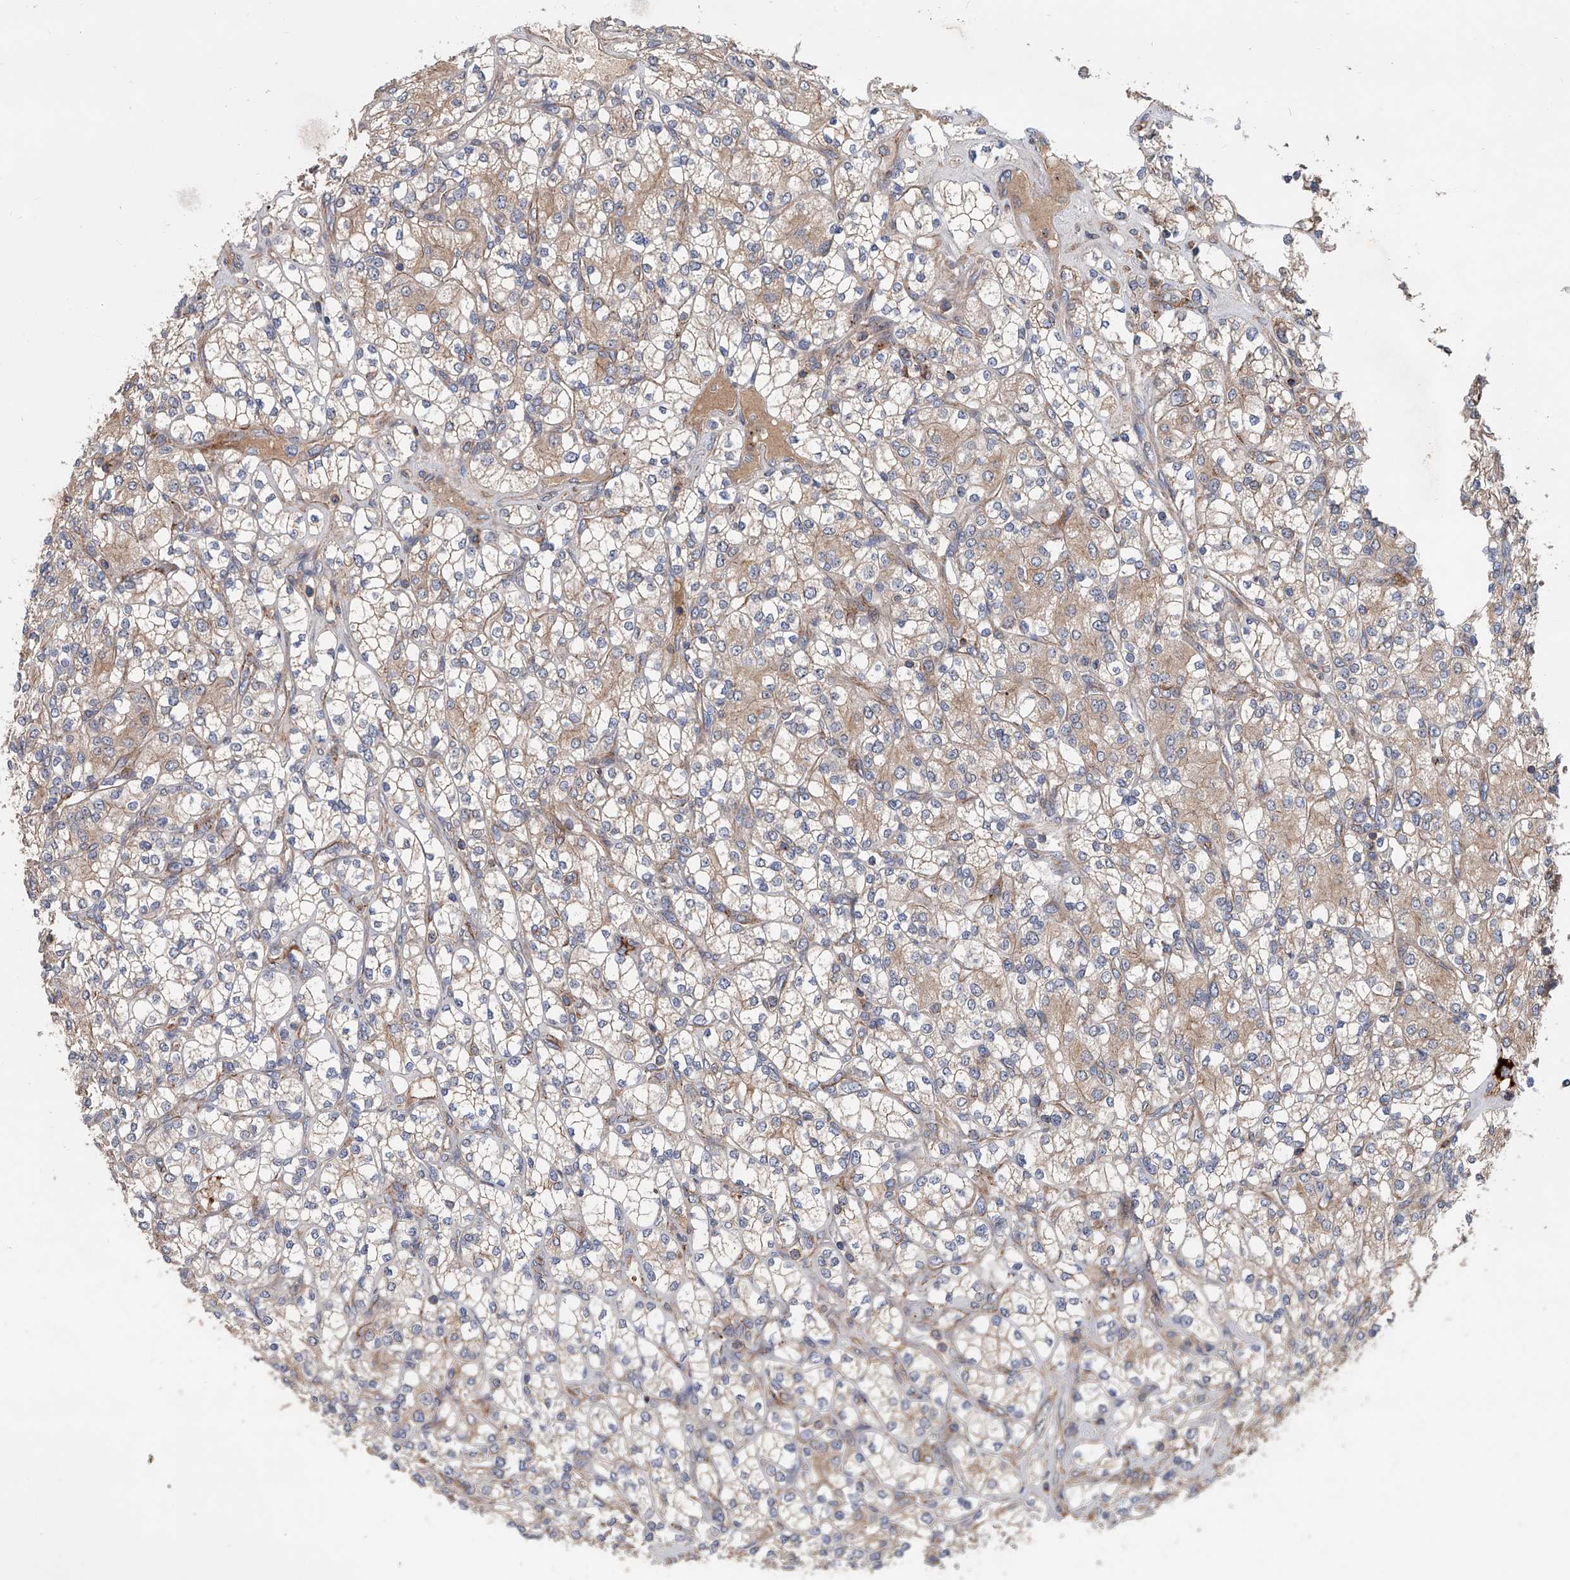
{"staining": {"intensity": "weak", "quantity": "<25%", "location": "cytoplasmic/membranous"}, "tissue": "renal cancer", "cell_type": "Tumor cells", "image_type": "cancer", "snomed": [{"axis": "morphology", "description": "Adenocarcinoma, NOS"}, {"axis": "topography", "description": "Kidney"}], "caption": "Tumor cells show no significant protein positivity in renal adenocarcinoma.", "gene": "USP47", "patient": {"sex": "male", "age": 77}}